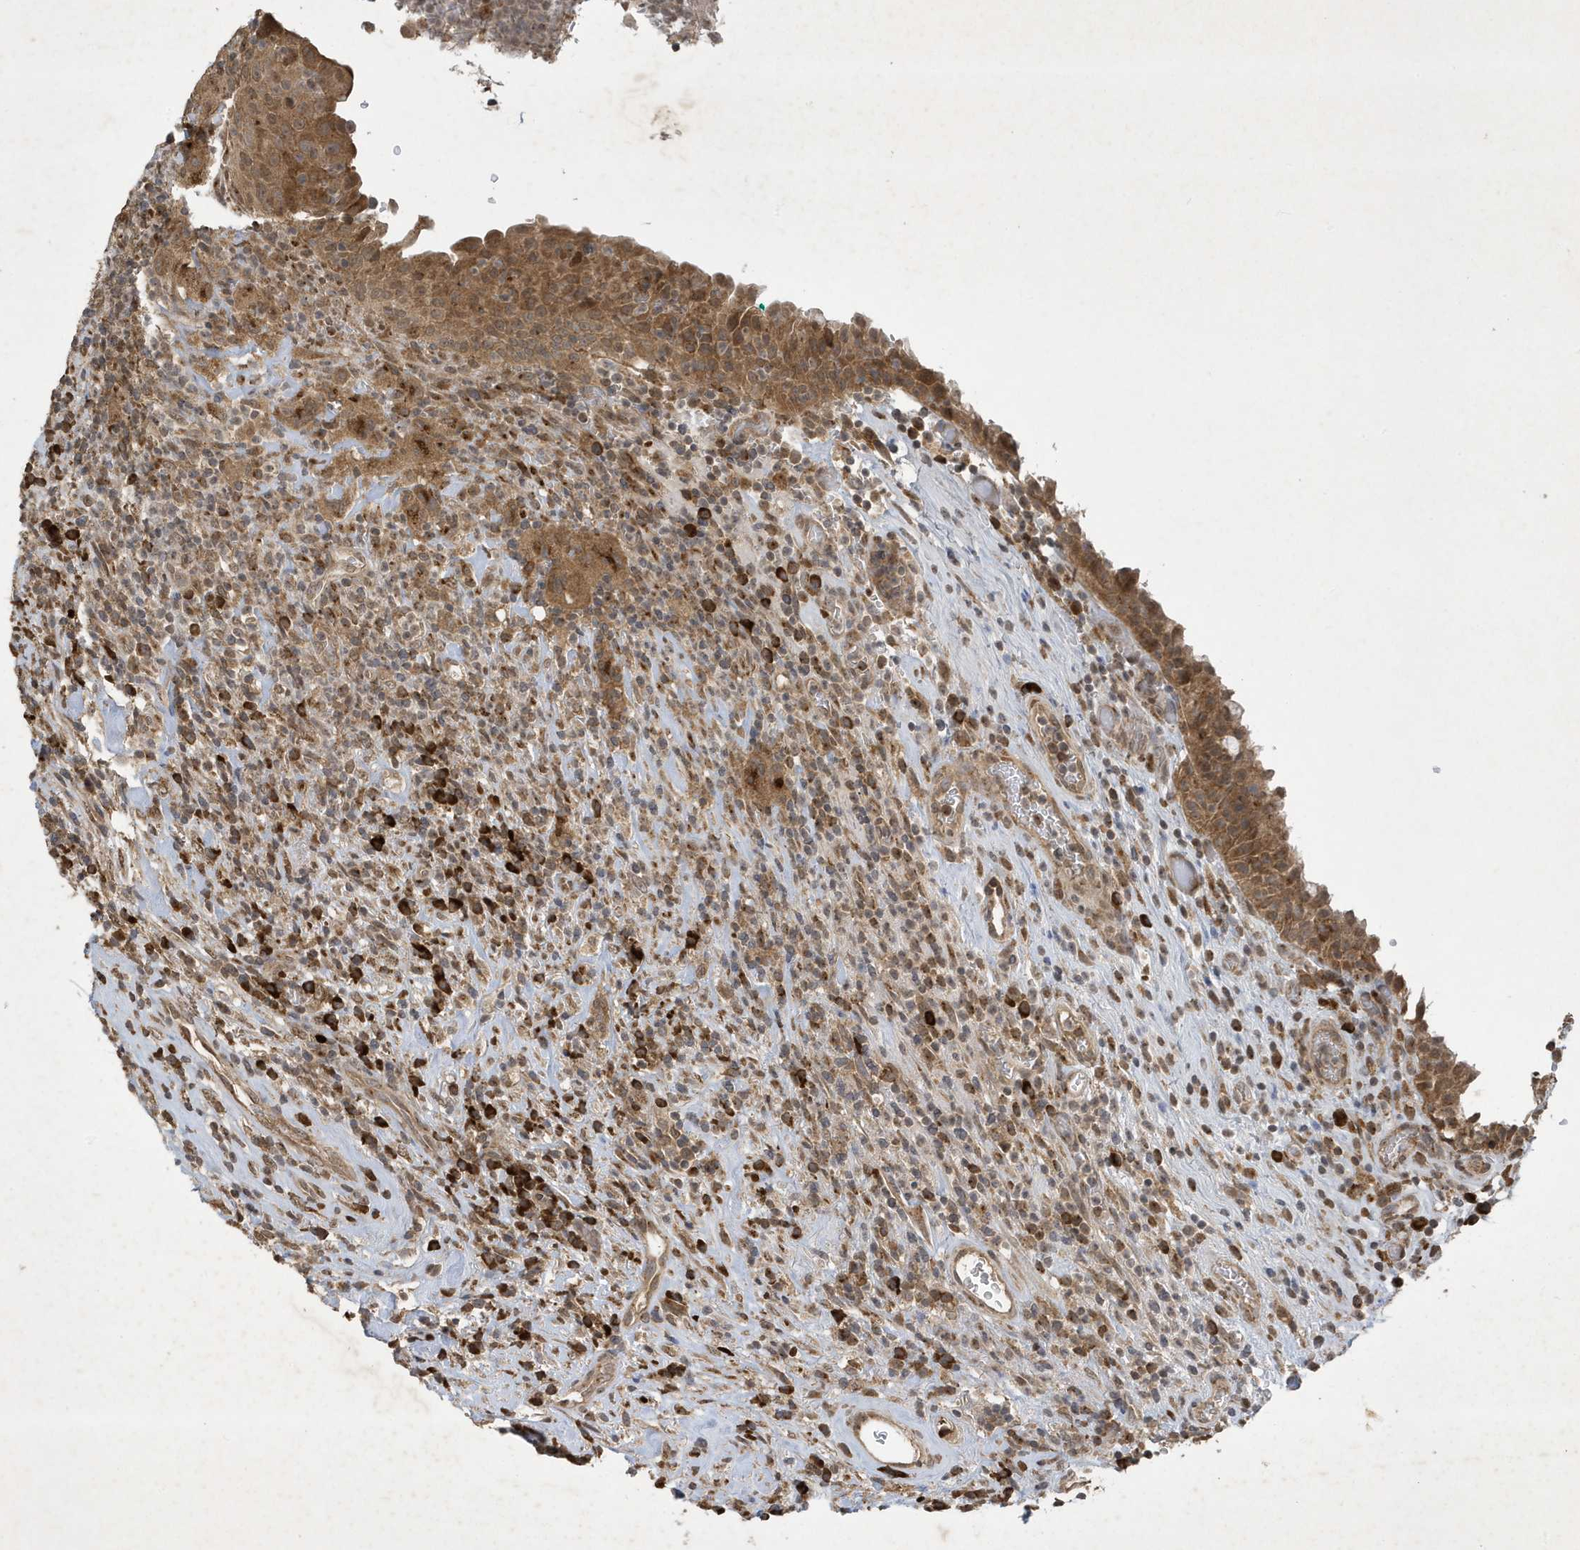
{"staining": {"intensity": "moderate", "quantity": ">75%", "location": "cytoplasmic/membranous,nuclear"}, "tissue": "urinary bladder", "cell_type": "Urothelial cells", "image_type": "normal", "snomed": [{"axis": "morphology", "description": "Normal tissue, NOS"}, {"axis": "morphology", "description": "Inflammation, NOS"}, {"axis": "topography", "description": "Urinary bladder"}], "caption": "The histopathology image exhibits a brown stain indicating the presence of a protein in the cytoplasmic/membranous,nuclear of urothelial cells in urinary bladder. (DAB IHC, brown staining for protein, blue staining for nuclei).", "gene": "STX10", "patient": {"sex": "female", "age": 75}}